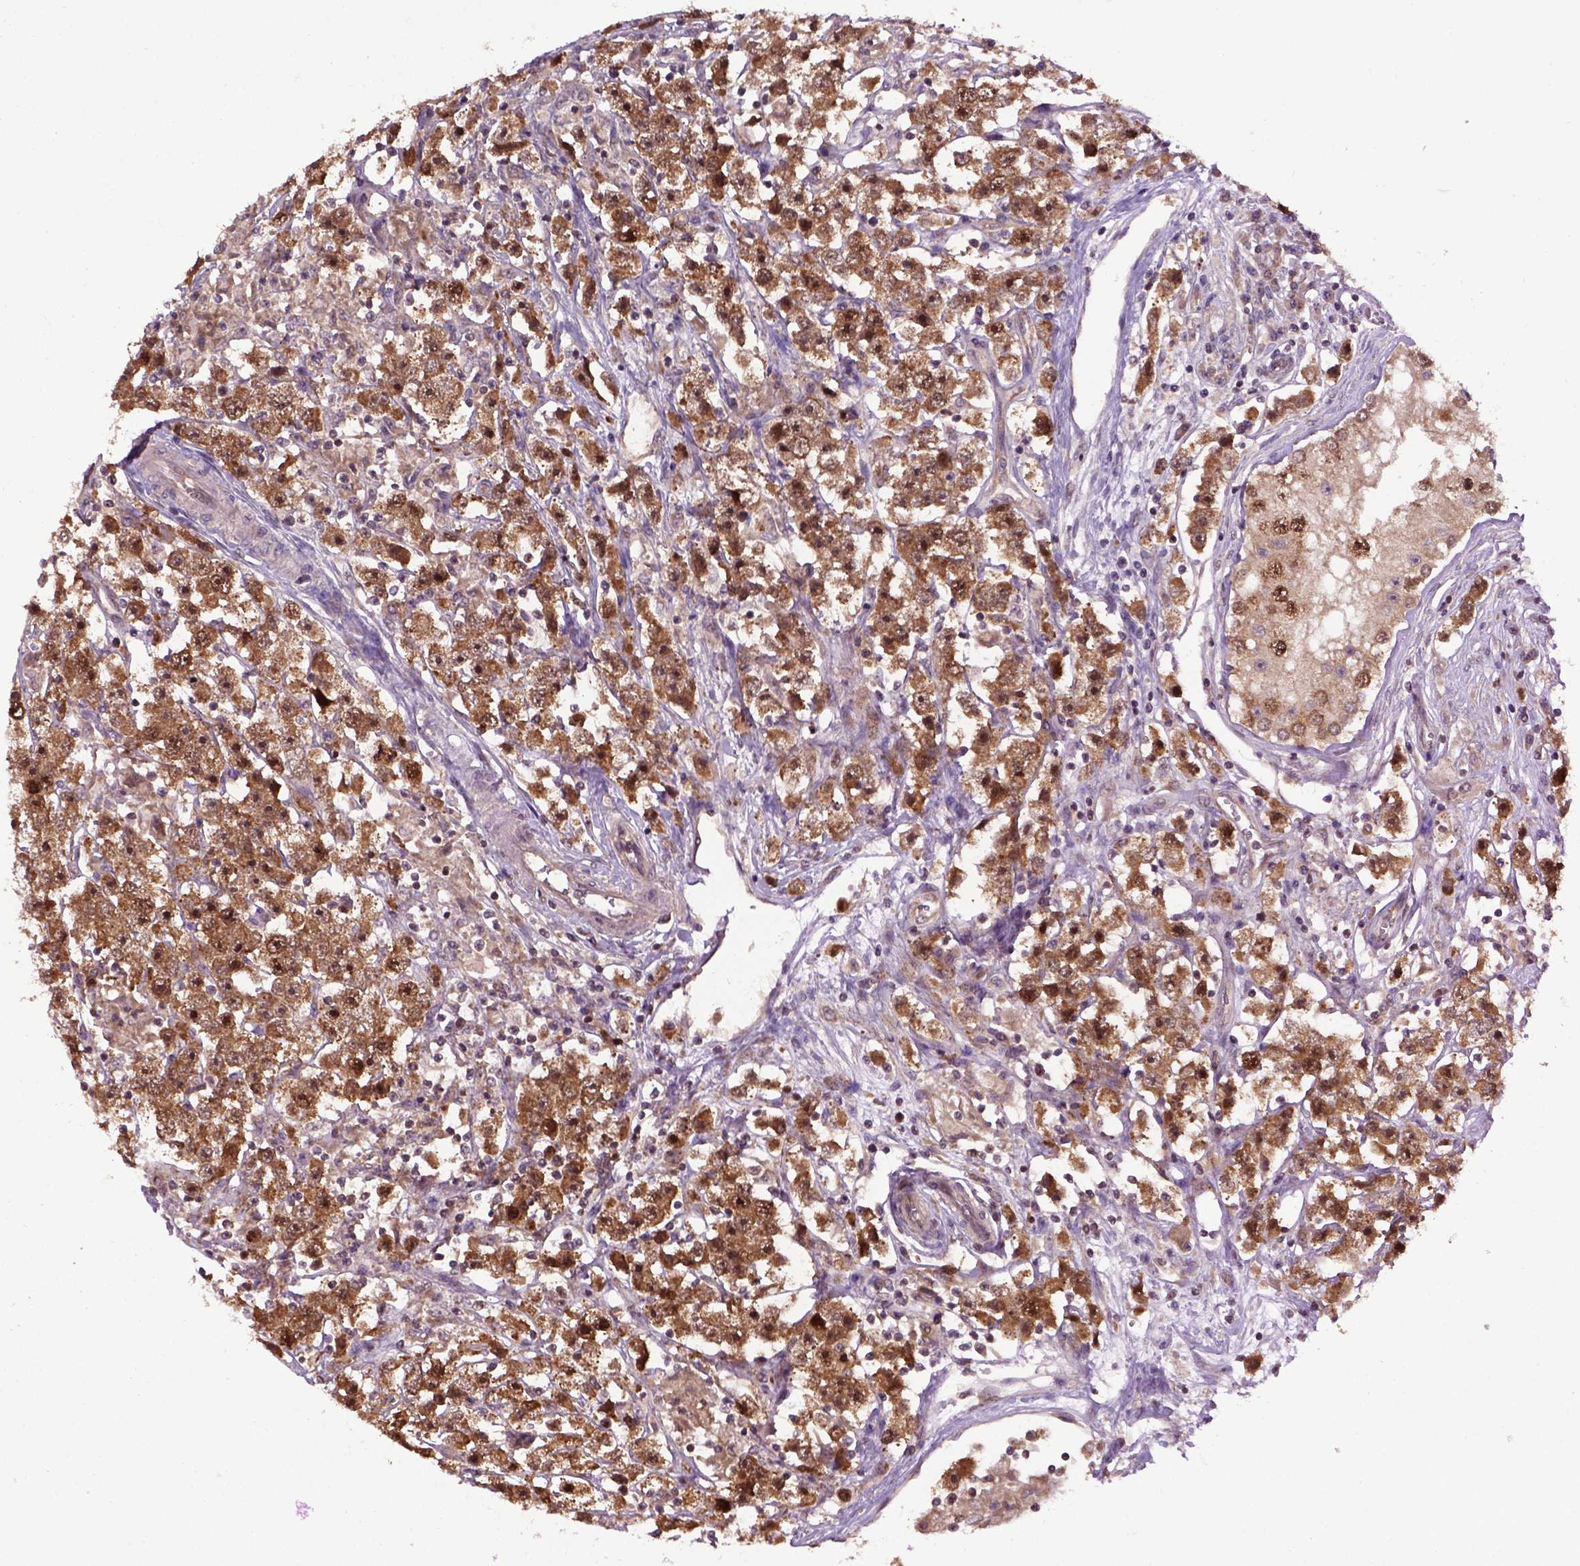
{"staining": {"intensity": "strong", "quantity": ">75%", "location": "cytoplasmic/membranous,nuclear"}, "tissue": "testis cancer", "cell_type": "Tumor cells", "image_type": "cancer", "snomed": [{"axis": "morphology", "description": "Seminoma, NOS"}, {"axis": "topography", "description": "Testis"}], "caption": "Tumor cells exhibit strong cytoplasmic/membranous and nuclear expression in approximately >75% of cells in testis cancer (seminoma).", "gene": "WDR48", "patient": {"sex": "male", "age": 45}}